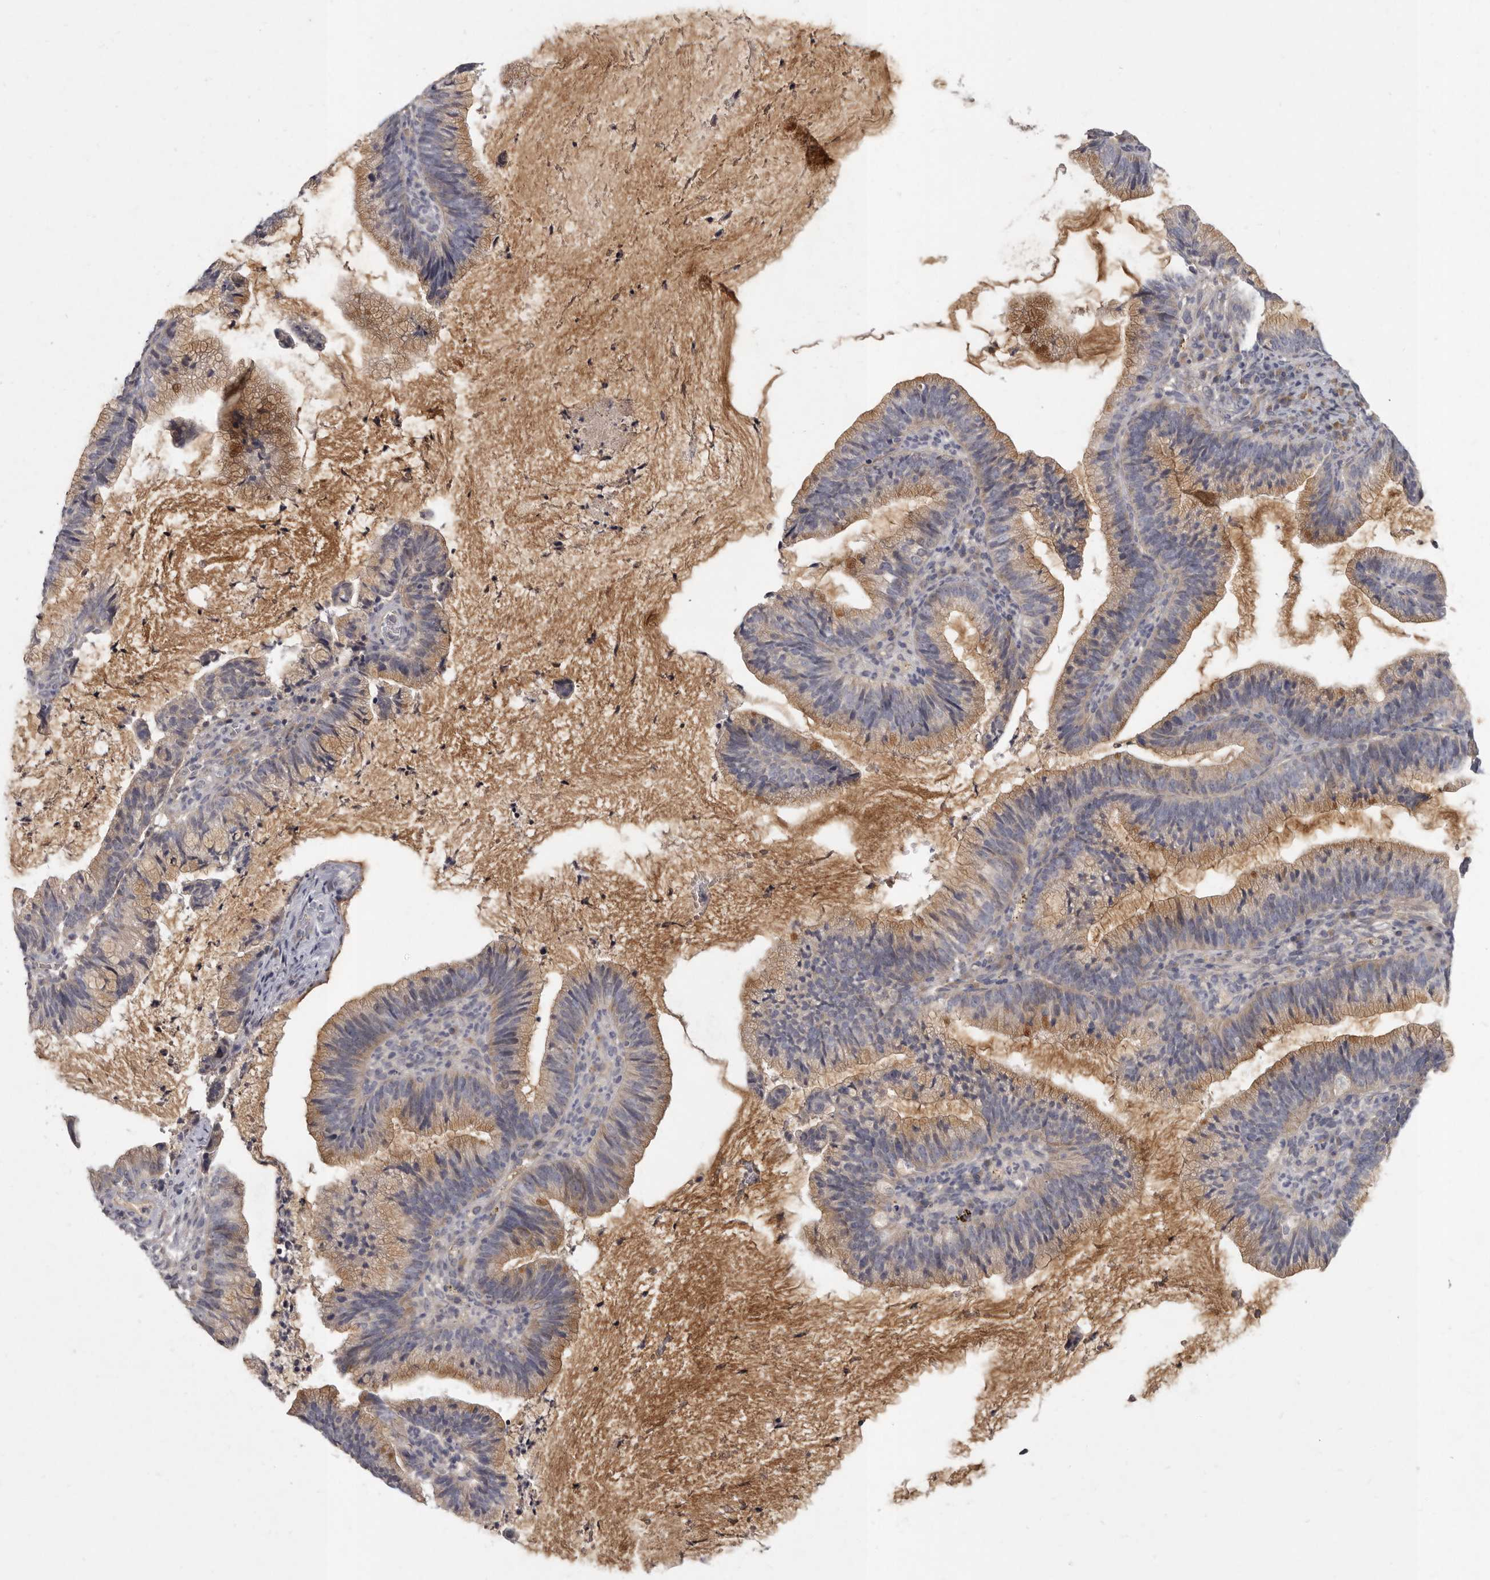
{"staining": {"intensity": "moderate", "quantity": ">75%", "location": "cytoplasmic/membranous"}, "tissue": "cervical cancer", "cell_type": "Tumor cells", "image_type": "cancer", "snomed": [{"axis": "morphology", "description": "Adenocarcinoma, NOS"}, {"axis": "topography", "description": "Cervix"}], "caption": "IHC image of human cervical cancer stained for a protein (brown), which demonstrates medium levels of moderate cytoplasmic/membranous positivity in approximately >75% of tumor cells.", "gene": "SLC22A1", "patient": {"sex": "female", "age": 36}}